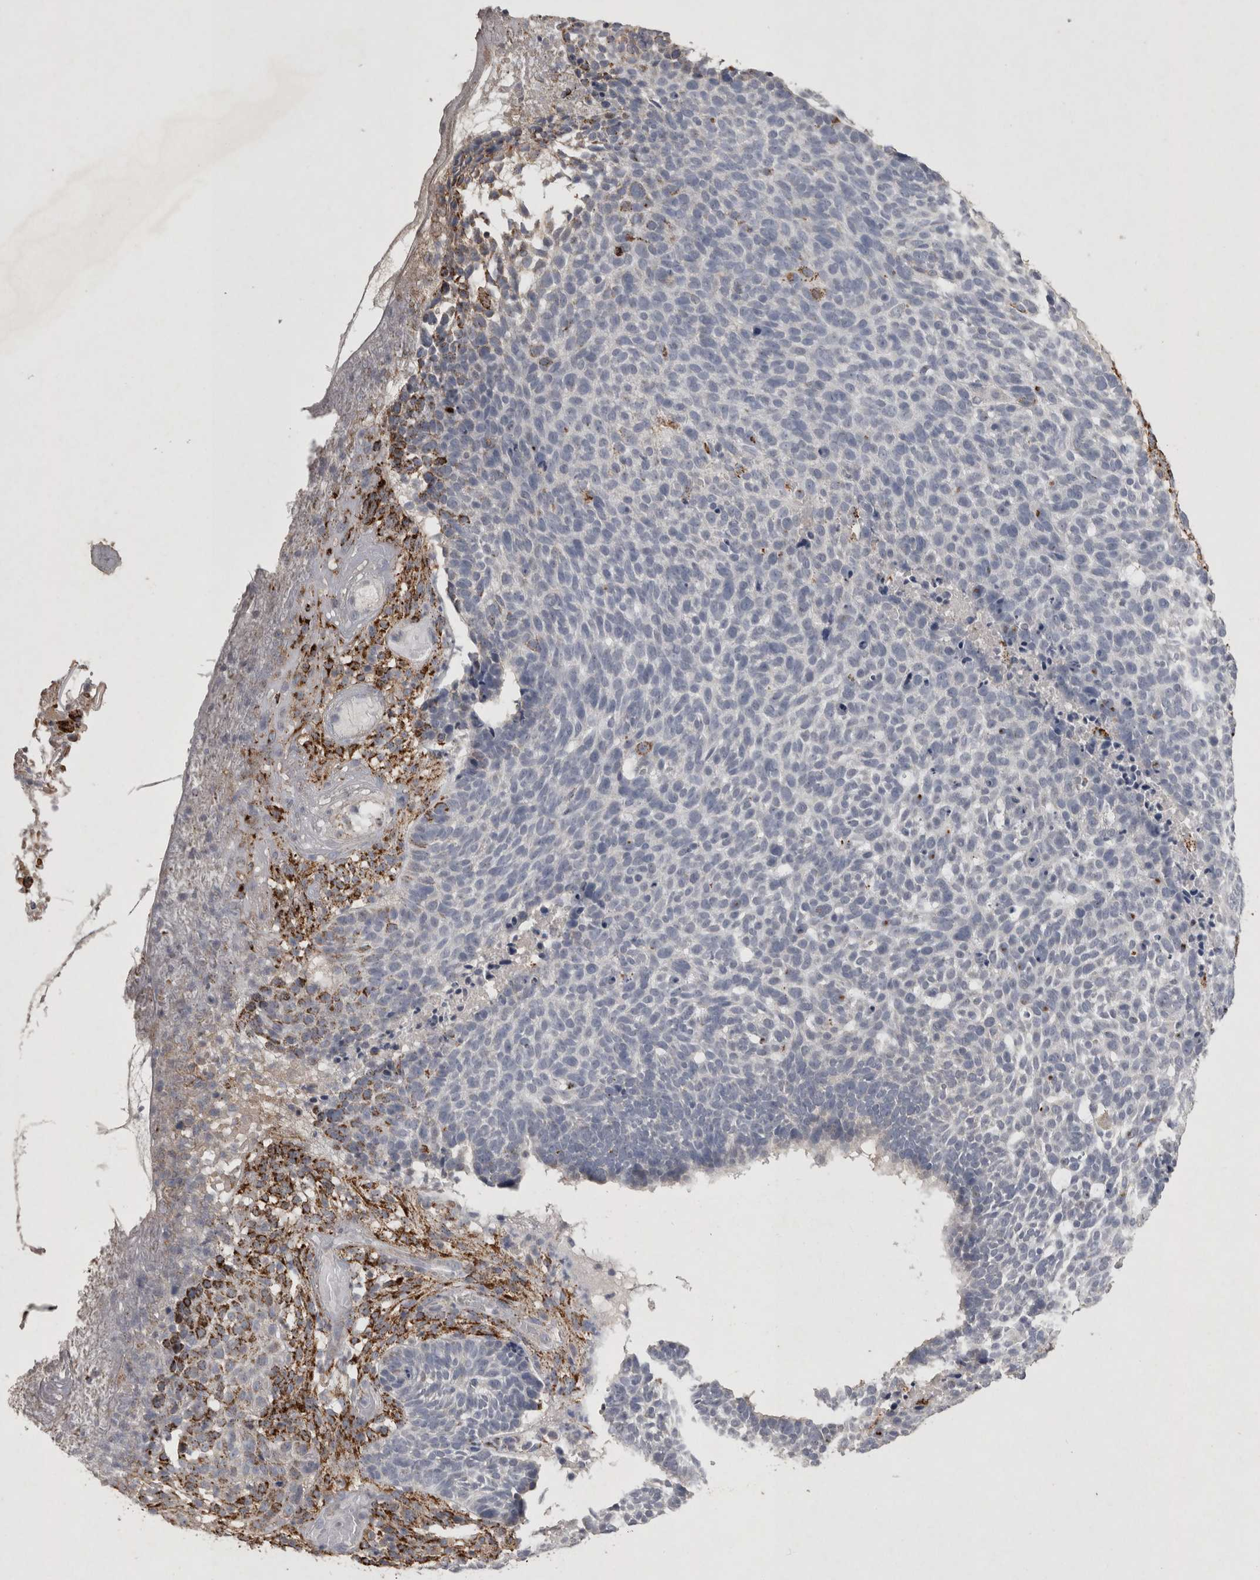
{"staining": {"intensity": "negative", "quantity": "none", "location": "none"}, "tissue": "skin cancer", "cell_type": "Tumor cells", "image_type": "cancer", "snomed": [{"axis": "morphology", "description": "Basal cell carcinoma"}, {"axis": "topography", "description": "Skin"}], "caption": "IHC of basal cell carcinoma (skin) exhibits no staining in tumor cells.", "gene": "DKK3", "patient": {"sex": "male", "age": 85}}